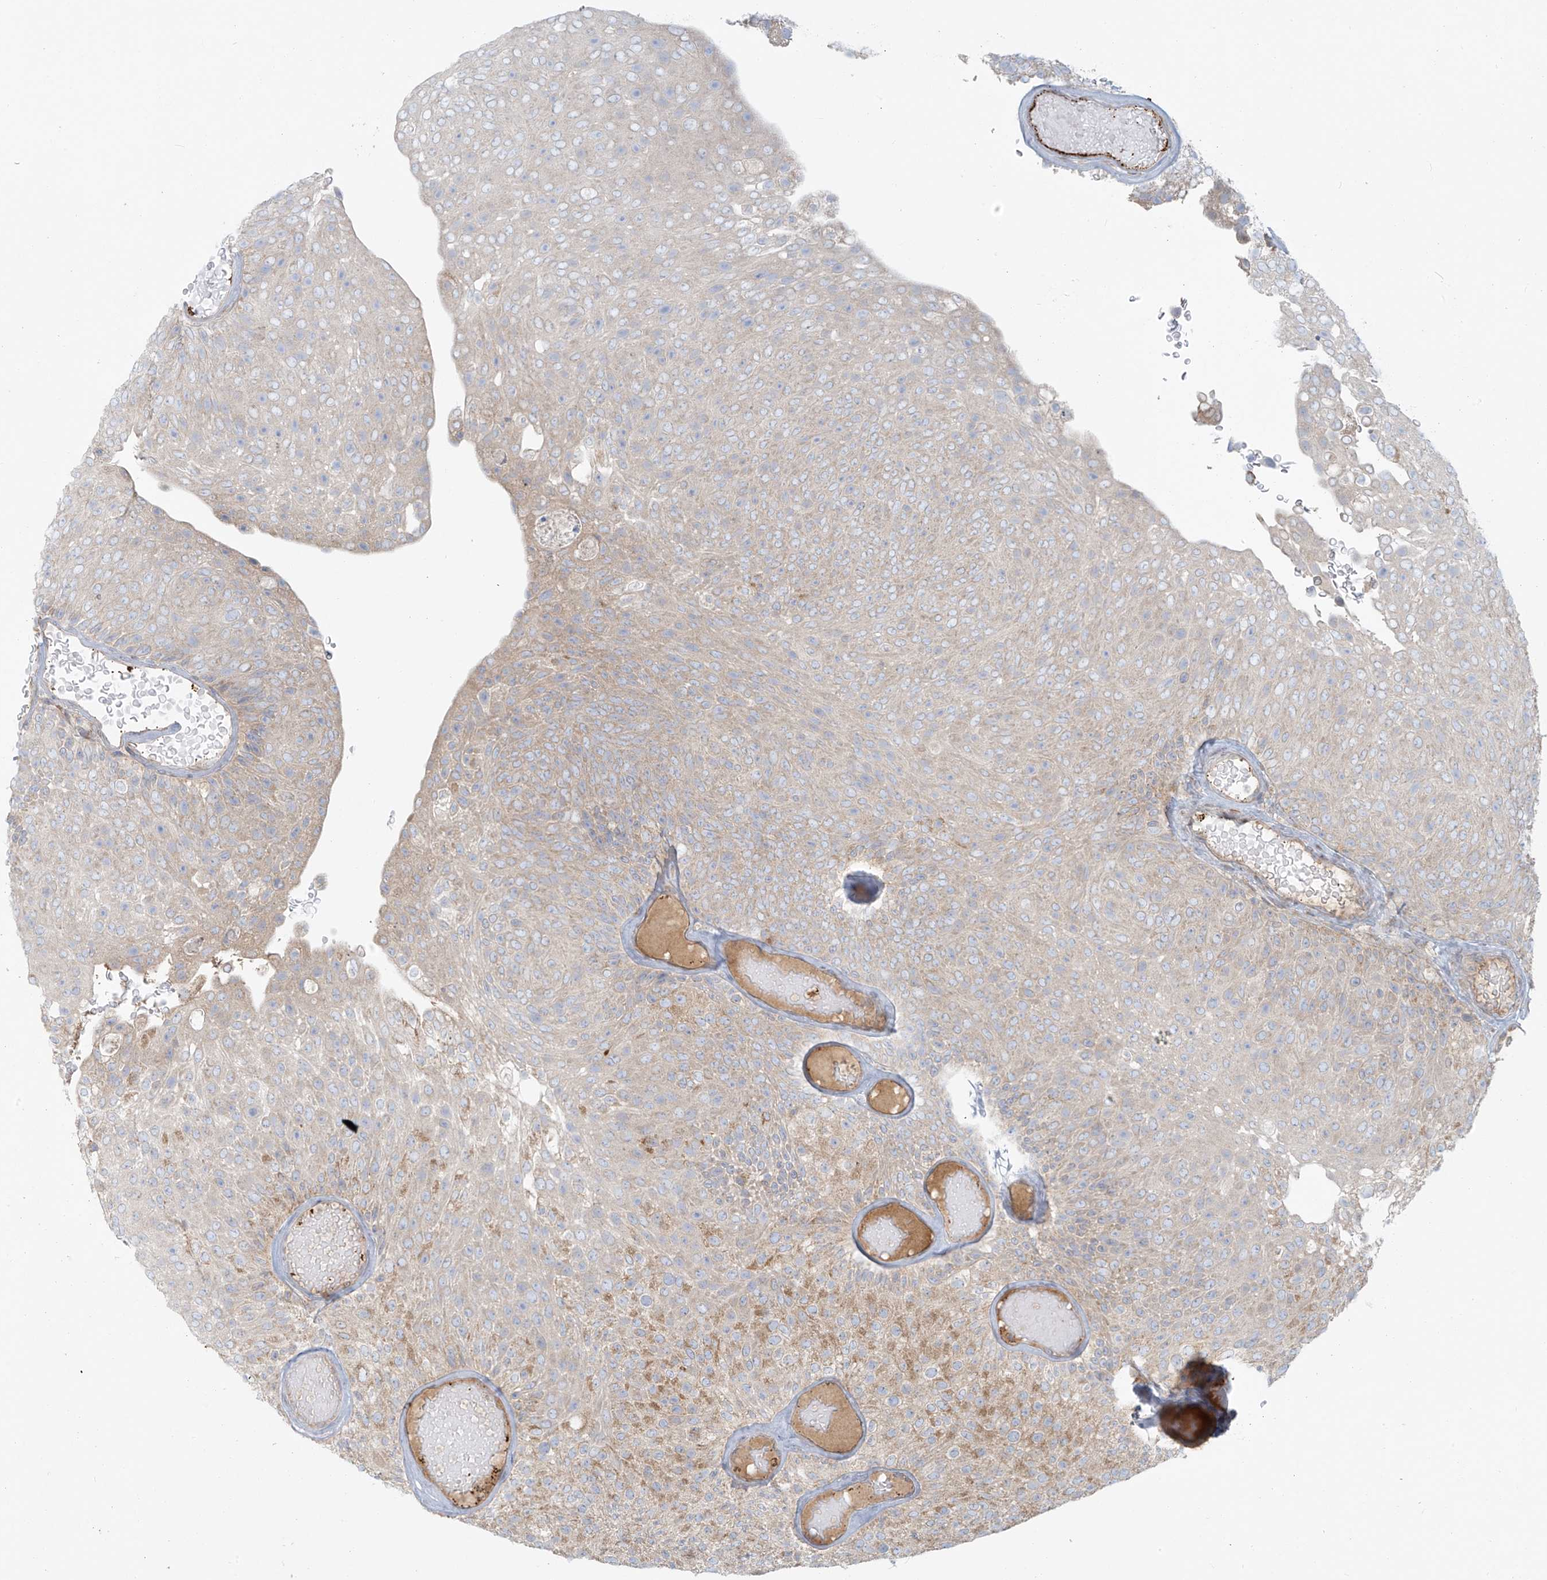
{"staining": {"intensity": "moderate", "quantity": "25%-75%", "location": "cytoplasmic/membranous"}, "tissue": "urothelial cancer", "cell_type": "Tumor cells", "image_type": "cancer", "snomed": [{"axis": "morphology", "description": "Urothelial carcinoma, Low grade"}, {"axis": "topography", "description": "Urinary bladder"}], "caption": "Immunohistochemical staining of urothelial cancer reveals medium levels of moderate cytoplasmic/membranous expression in about 25%-75% of tumor cells.", "gene": "LZTS3", "patient": {"sex": "male", "age": 78}}